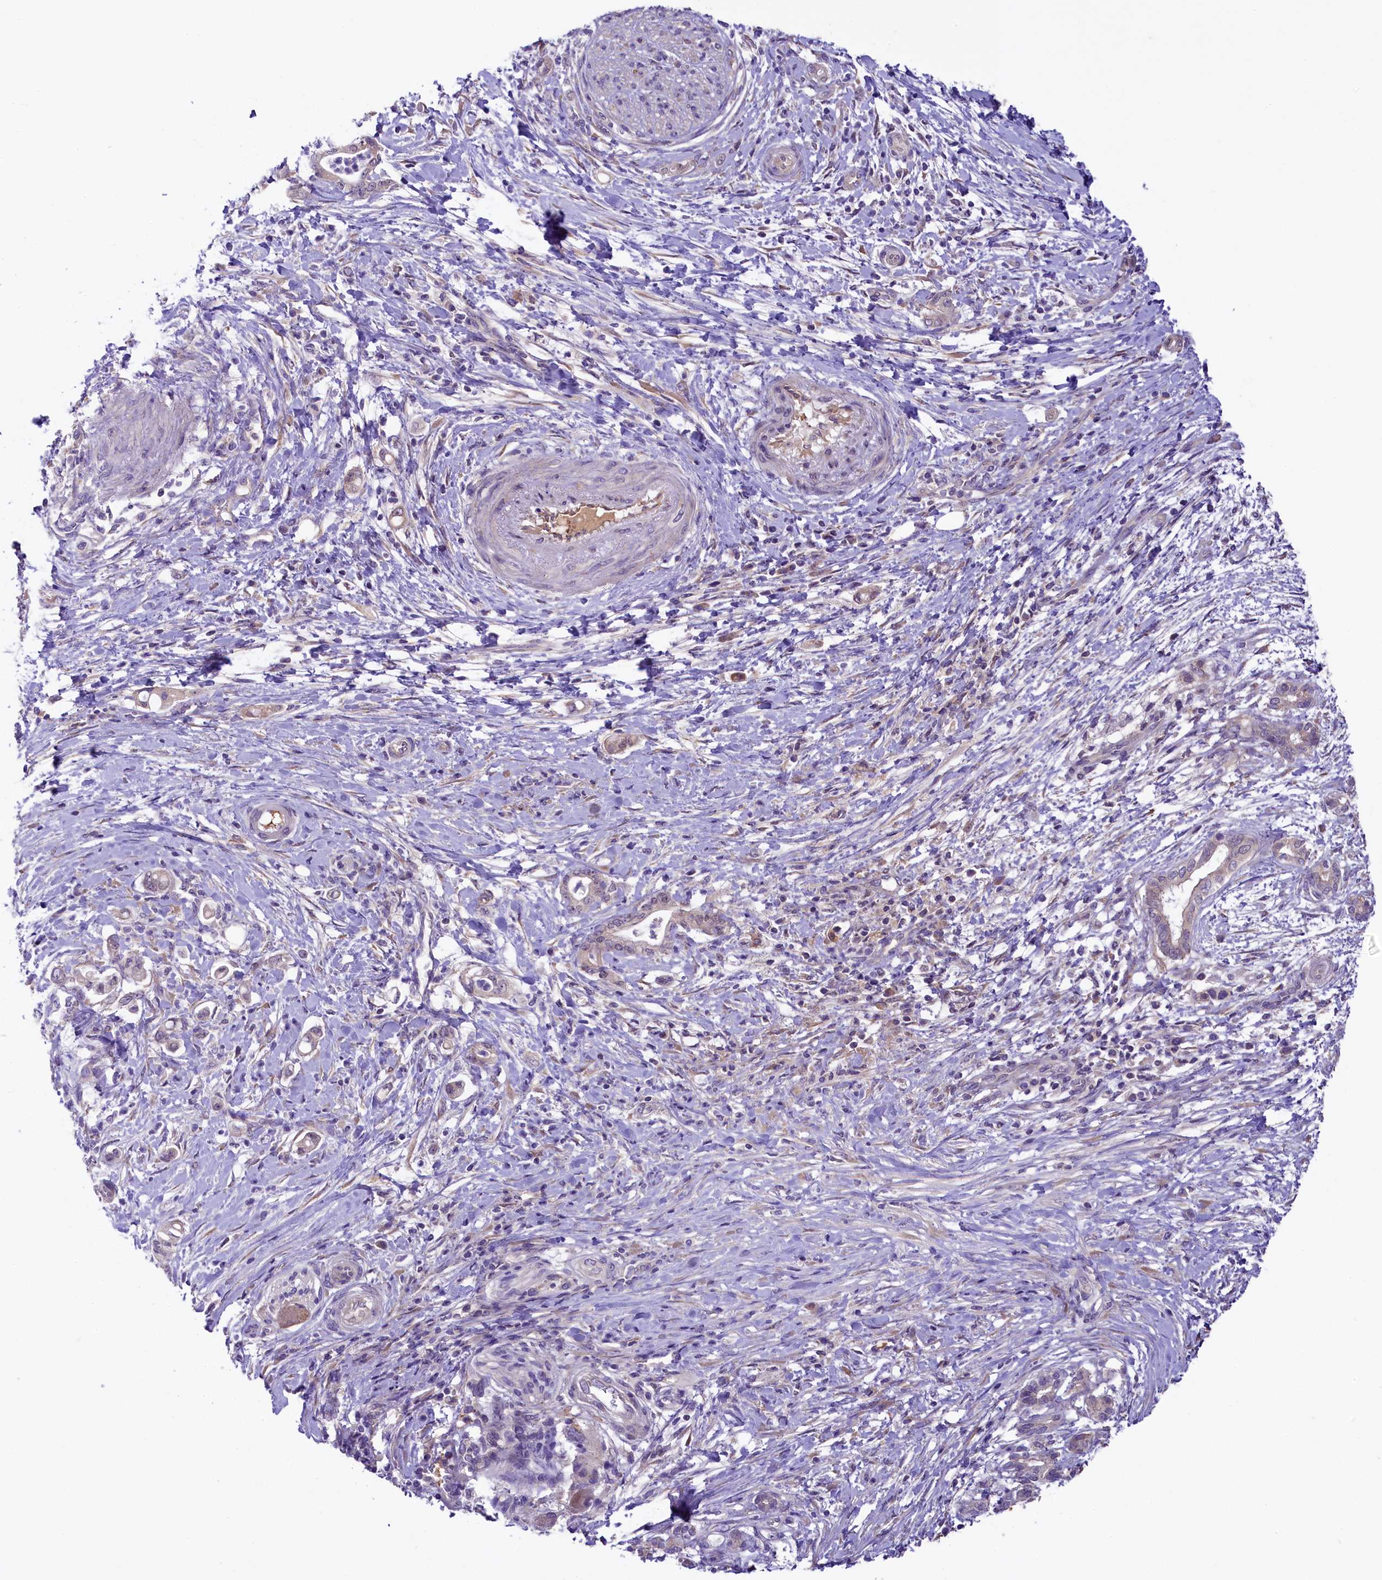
{"staining": {"intensity": "negative", "quantity": "none", "location": "none"}, "tissue": "pancreatic cancer", "cell_type": "Tumor cells", "image_type": "cancer", "snomed": [{"axis": "morphology", "description": "Adenocarcinoma, NOS"}, {"axis": "topography", "description": "Pancreas"}], "caption": "High power microscopy image of an IHC photomicrograph of pancreatic cancer (adenocarcinoma), revealing no significant positivity in tumor cells. (Brightfield microscopy of DAB (3,3'-diaminobenzidine) immunohistochemistry (IHC) at high magnification).", "gene": "UBXN6", "patient": {"sex": "female", "age": 55}}